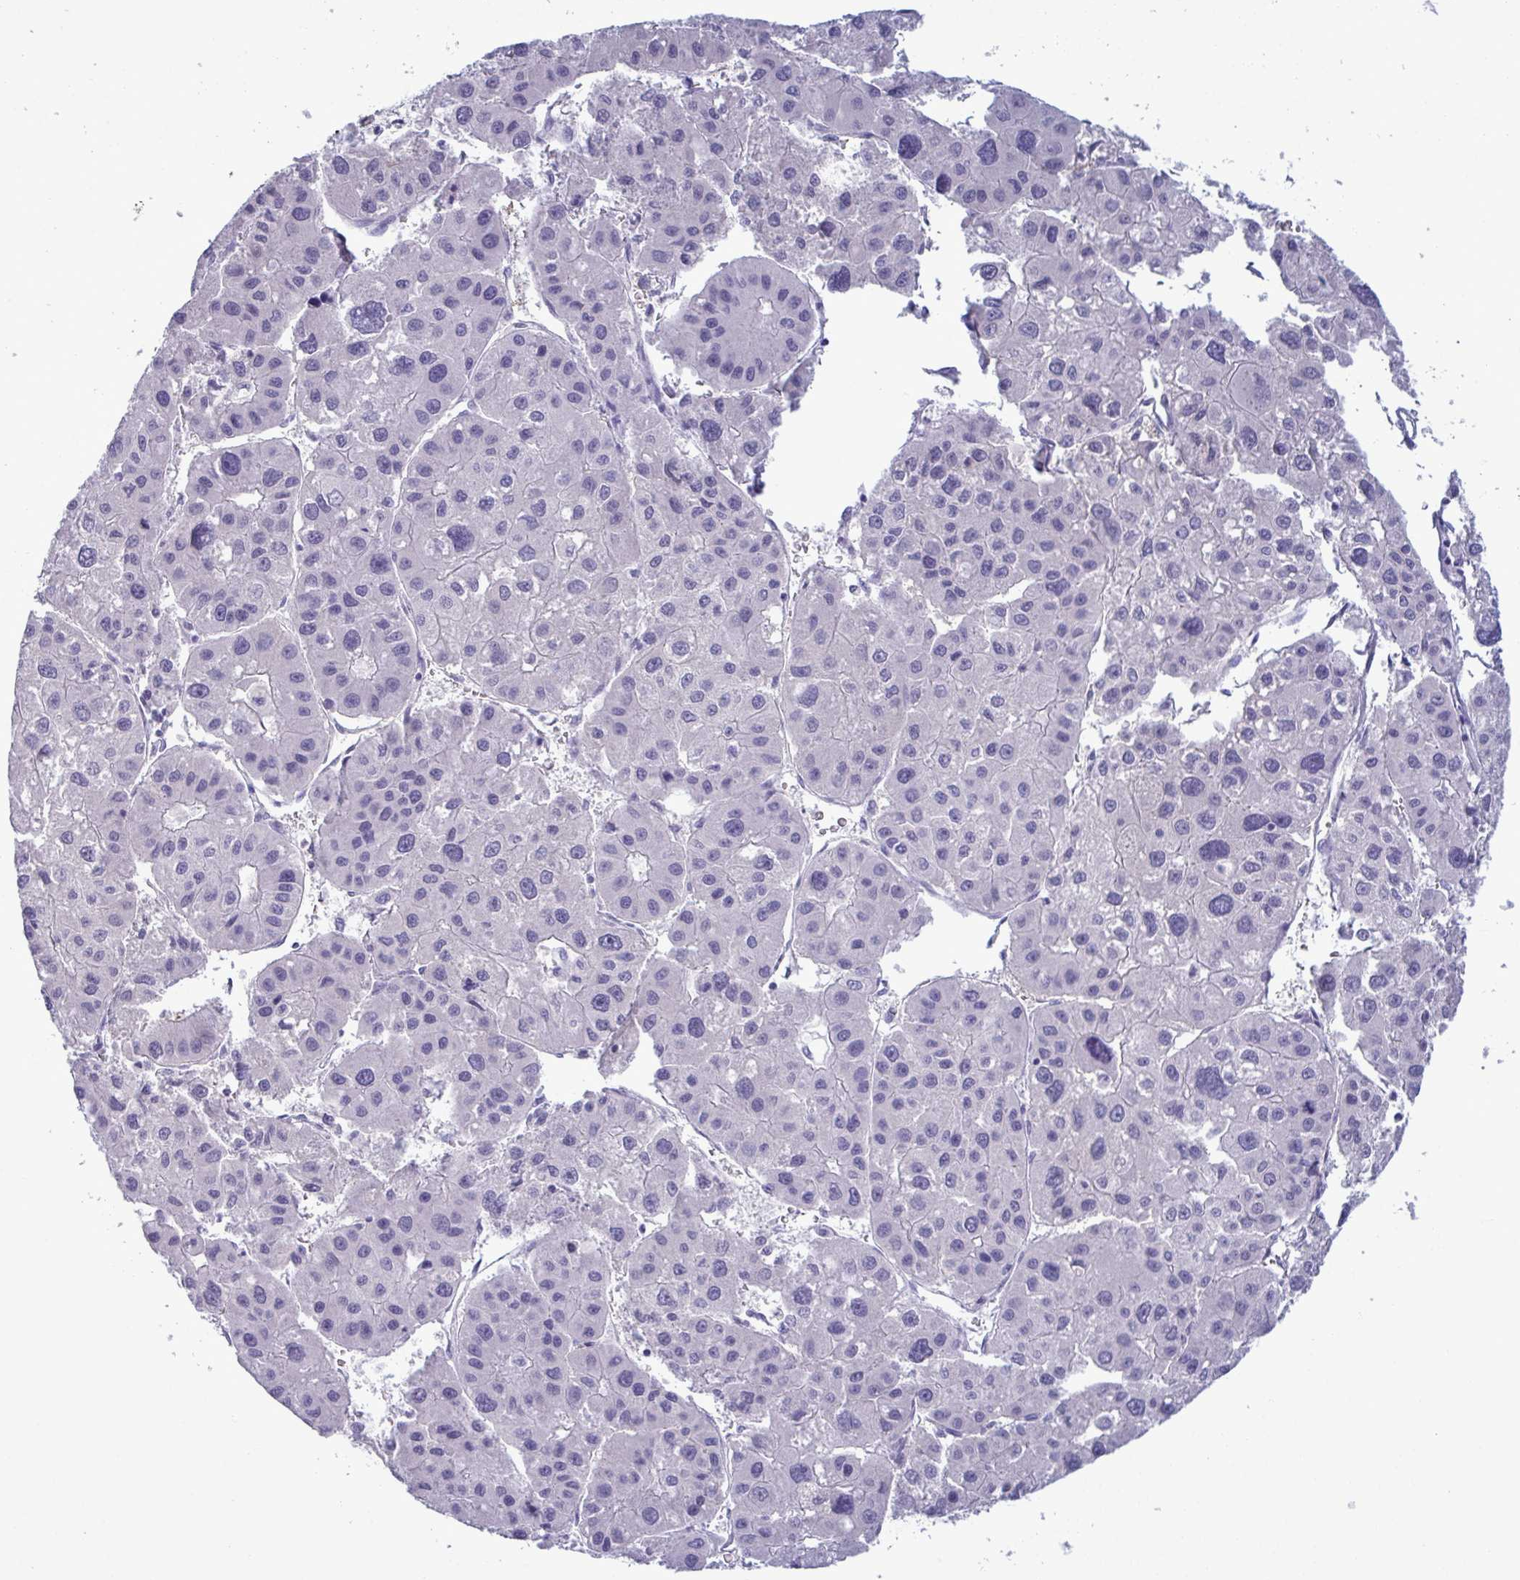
{"staining": {"intensity": "negative", "quantity": "none", "location": "none"}, "tissue": "liver cancer", "cell_type": "Tumor cells", "image_type": "cancer", "snomed": [{"axis": "morphology", "description": "Carcinoma, Hepatocellular, NOS"}, {"axis": "topography", "description": "Liver"}], "caption": "Liver cancer stained for a protein using immunohistochemistry (IHC) demonstrates no positivity tumor cells.", "gene": "TENT5D", "patient": {"sex": "male", "age": 73}}